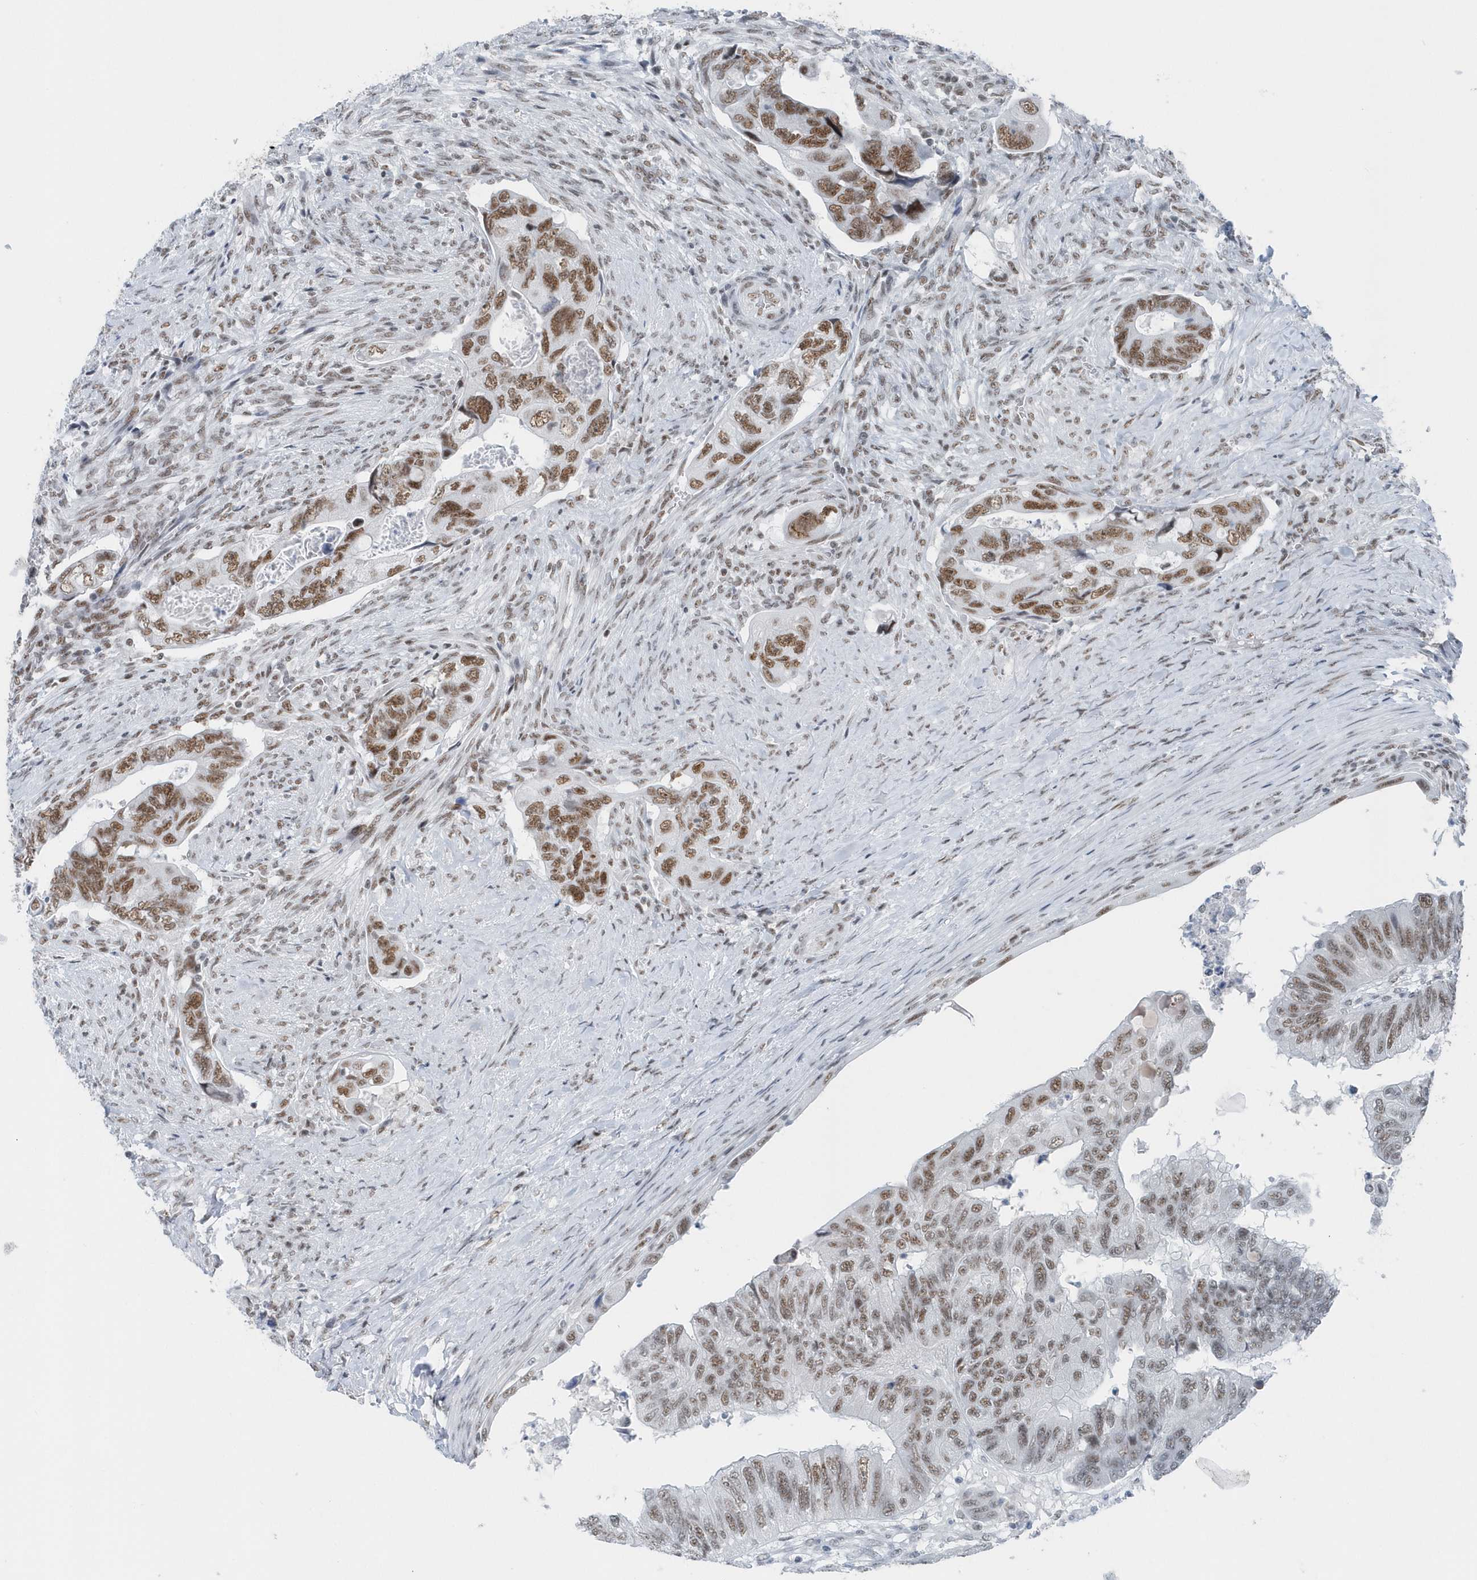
{"staining": {"intensity": "moderate", "quantity": ">75%", "location": "nuclear"}, "tissue": "colorectal cancer", "cell_type": "Tumor cells", "image_type": "cancer", "snomed": [{"axis": "morphology", "description": "Adenocarcinoma, NOS"}, {"axis": "topography", "description": "Rectum"}], "caption": "A micrograph of adenocarcinoma (colorectal) stained for a protein demonstrates moderate nuclear brown staining in tumor cells.", "gene": "FIP1L1", "patient": {"sex": "male", "age": 63}}